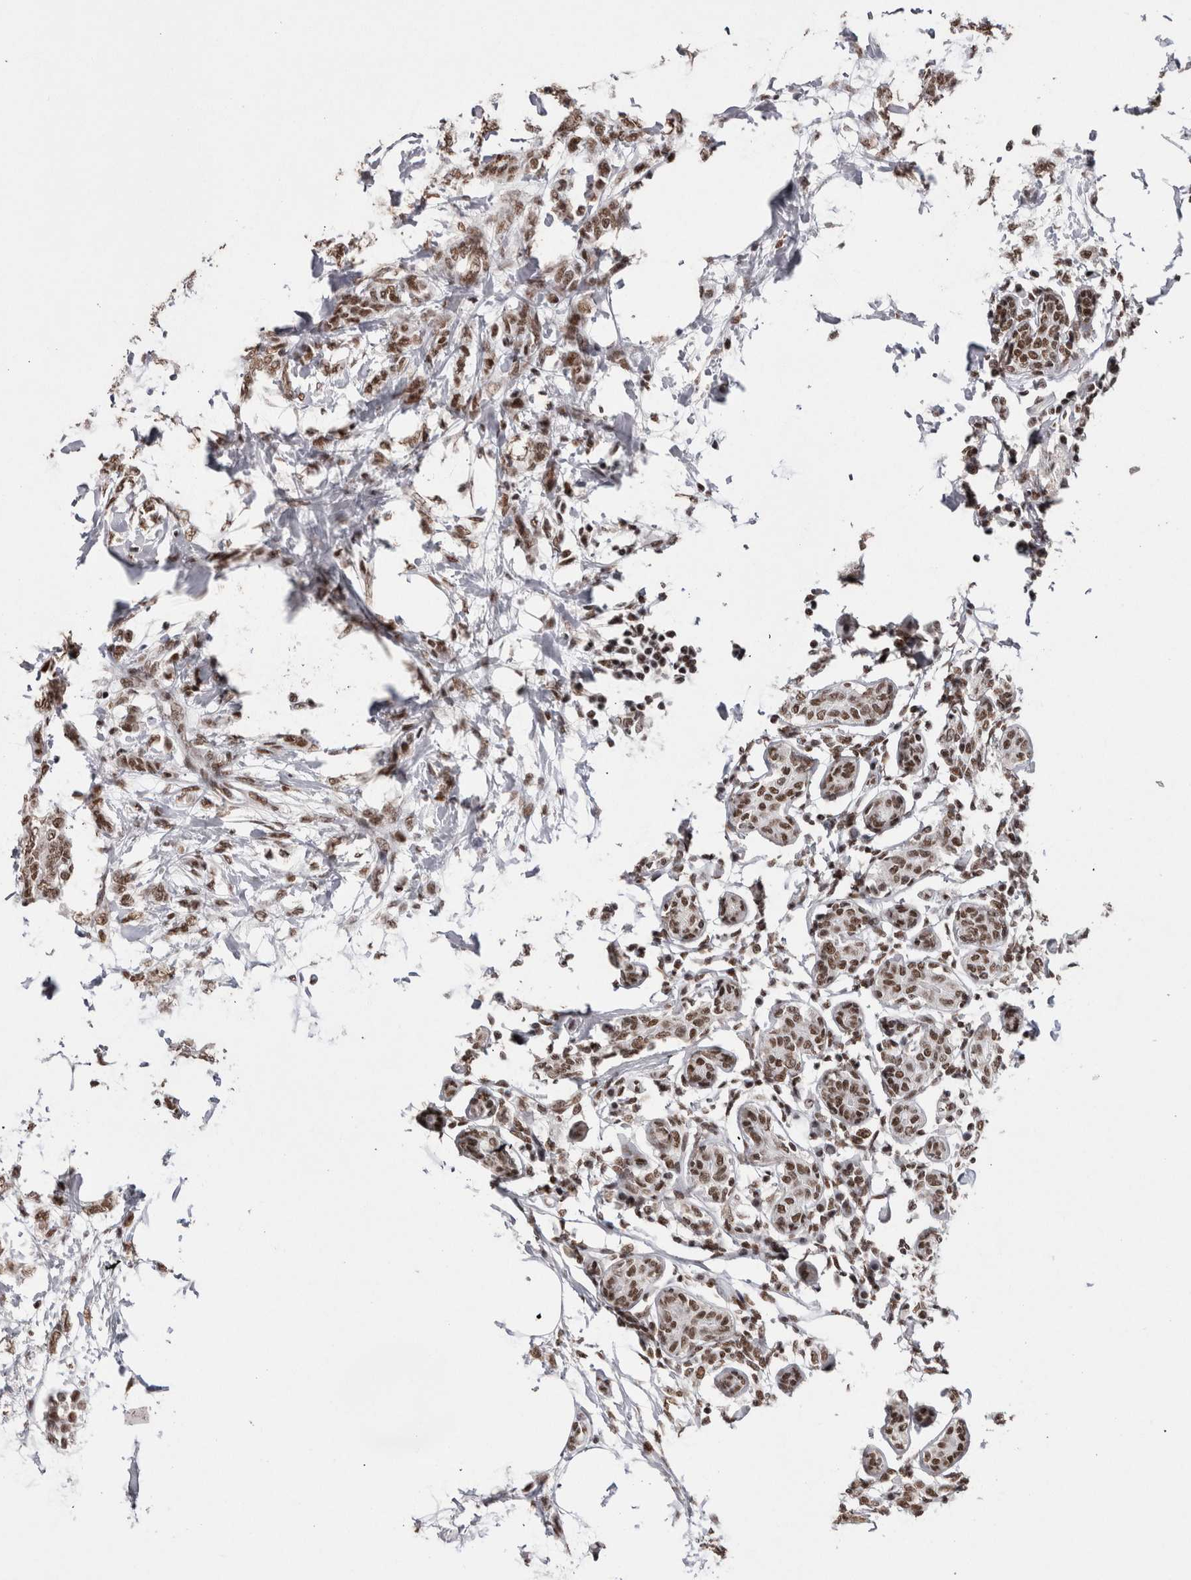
{"staining": {"intensity": "moderate", "quantity": ">75%", "location": "nuclear"}, "tissue": "breast cancer", "cell_type": "Tumor cells", "image_type": "cancer", "snomed": [{"axis": "morphology", "description": "Lobular carcinoma, in situ"}, {"axis": "morphology", "description": "Lobular carcinoma"}, {"axis": "topography", "description": "Breast"}], "caption": "Protein staining of lobular carcinoma in situ (breast) tissue reveals moderate nuclear positivity in approximately >75% of tumor cells.", "gene": "SMC1A", "patient": {"sex": "female", "age": 41}}